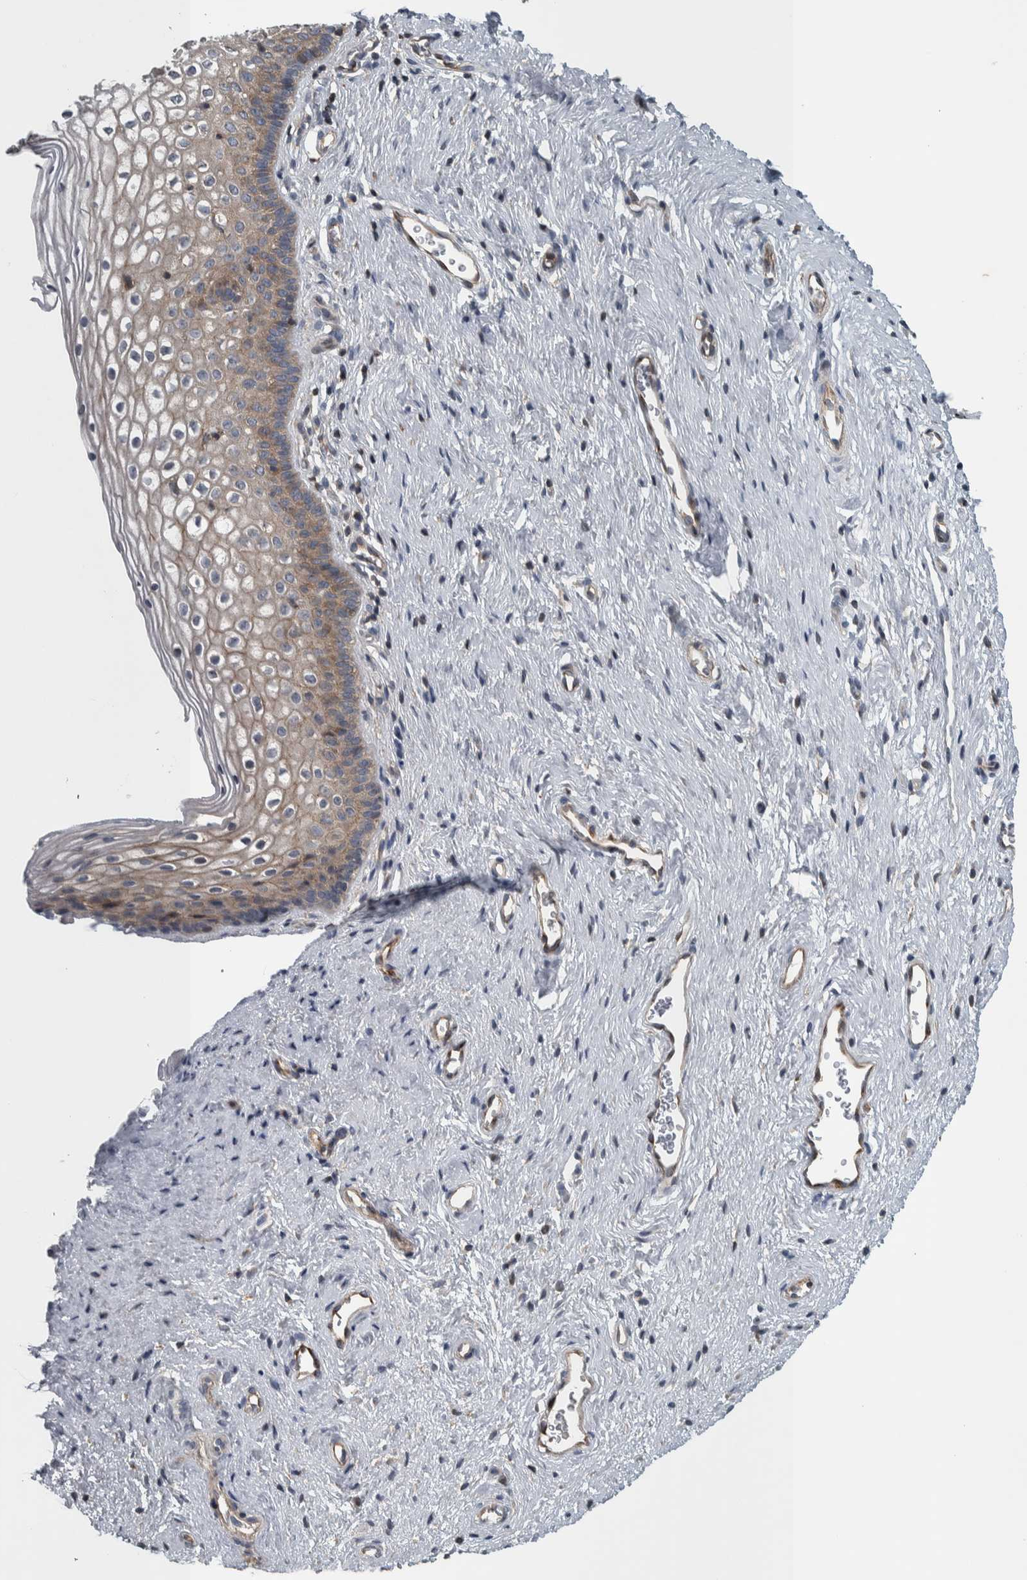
{"staining": {"intensity": "moderate", "quantity": "25%-75%", "location": "cytoplasmic/membranous"}, "tissue": "cervix", "cell_type": "Glandular cells", "image_type": "normal", "snomed": [{"axis": "morphology", "description": "Normal tissue, NOS"}, {"axis": "topography", "description": "Cervix"}], "caption": "Immunohistochemistry (IHC) micrograph of normal cervix: cervix stained using IHC displays medium levels of moderate protein expression localized specifically in the cytoplasmic/membranous of glandular cells, appearing as a cytoplasmic/membranous brown color.", "gene": "BAIAP2L1", "patient": {"sex": "female", "age": 27}}